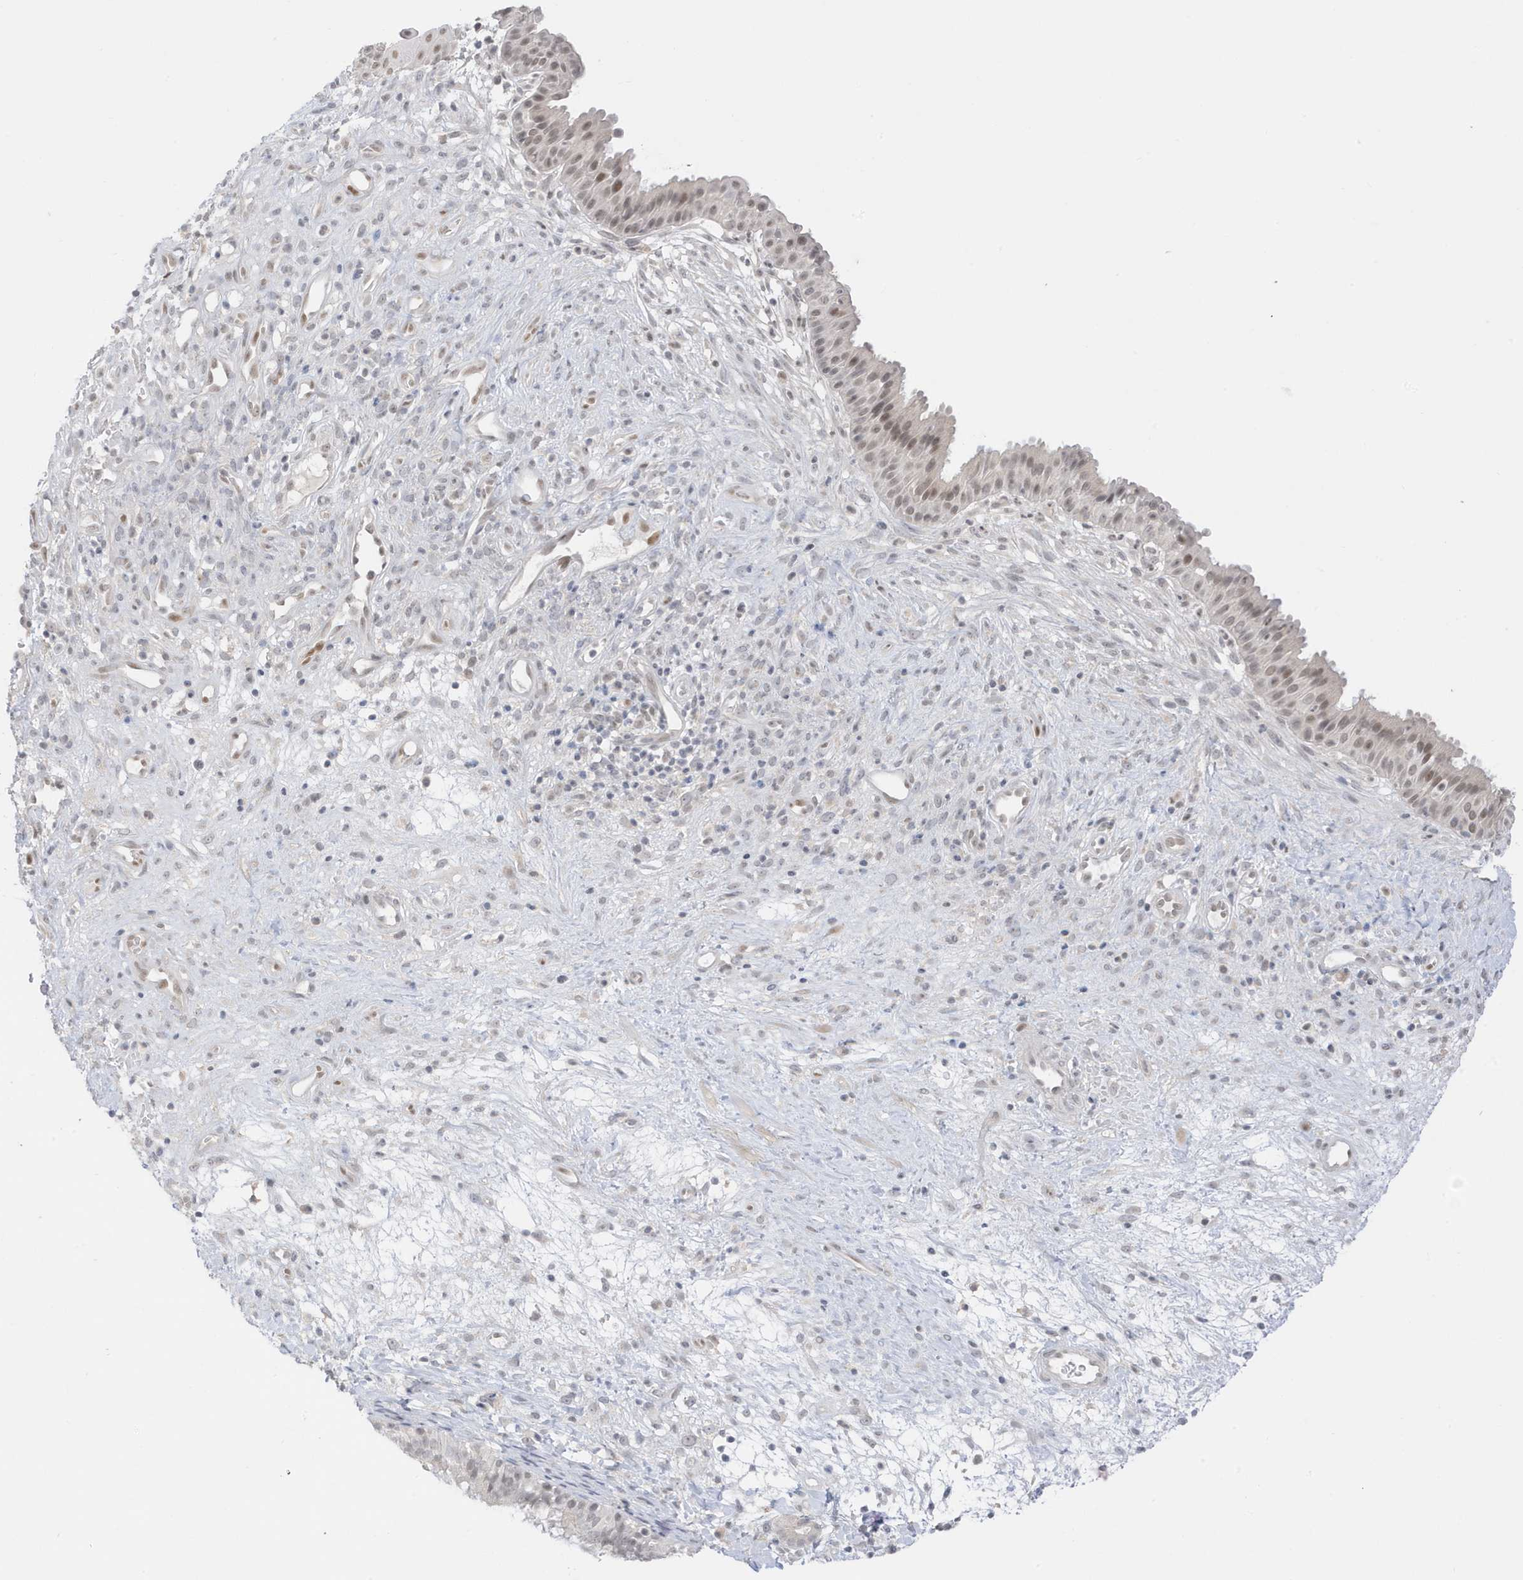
{"staining": {"intensity": "moderate", "quantity": "<25%", "location": "nuclear"}, "tissue": "nasopharynx", "cell_type": "Respiratory epithelial cells", "image_type": "normal", "snomed": [{"axis": "morphology", "description": "Normal tissue, NOS"}, {"axis": "topography", "description": "Nasopharynx"}], "caption": "Immunohistochemical staining of unremarkable human nasopharynx exhibits <25% levels of moderate nuclear protein staining in approximately <25% of respiratory epithelial cells.", "gene": "MSL3", "patient": {"sex": "male", "age": 22}}